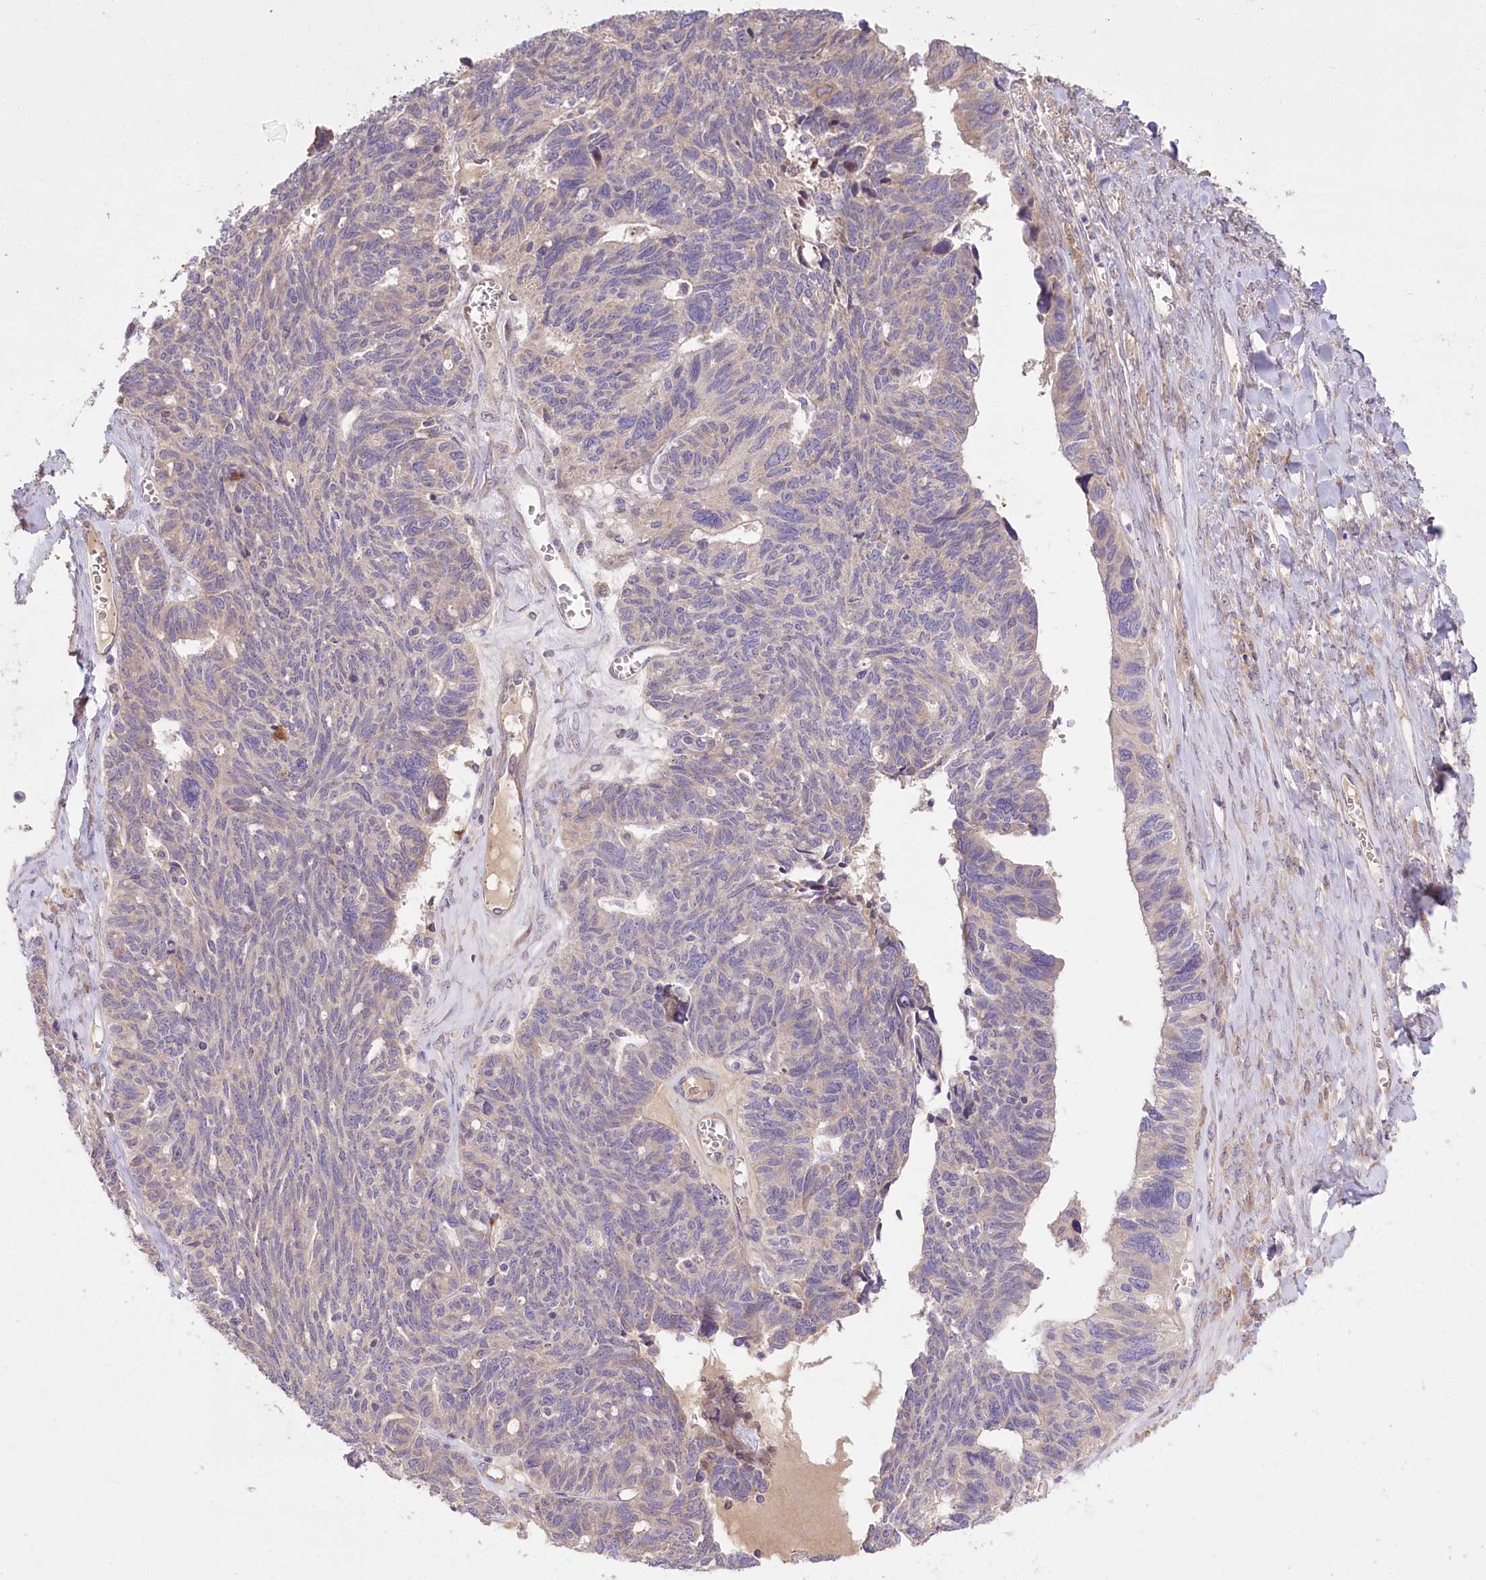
{"staining": {"intensity": "weak", "quantity": "<25%", "location": "cytoplasmic/membranous"}, "tissue": "ovarian cancer", "cell_type": "Tumor cells", "image_type": "cancer", "snomed": [{"axis": "morphology", "description": "Cystadenocarcinoma, serous, NOS"}, {"axis": "topography", "description": "Ovary"}], "caption": "A high-resolution image shows IHC staining of ovarian cancer (serous cystadenocarcinoma), which exhibits no significant expression in tumor cells.", "gene": "PBLD", "patient": {"sex": "female", "age": 79}}